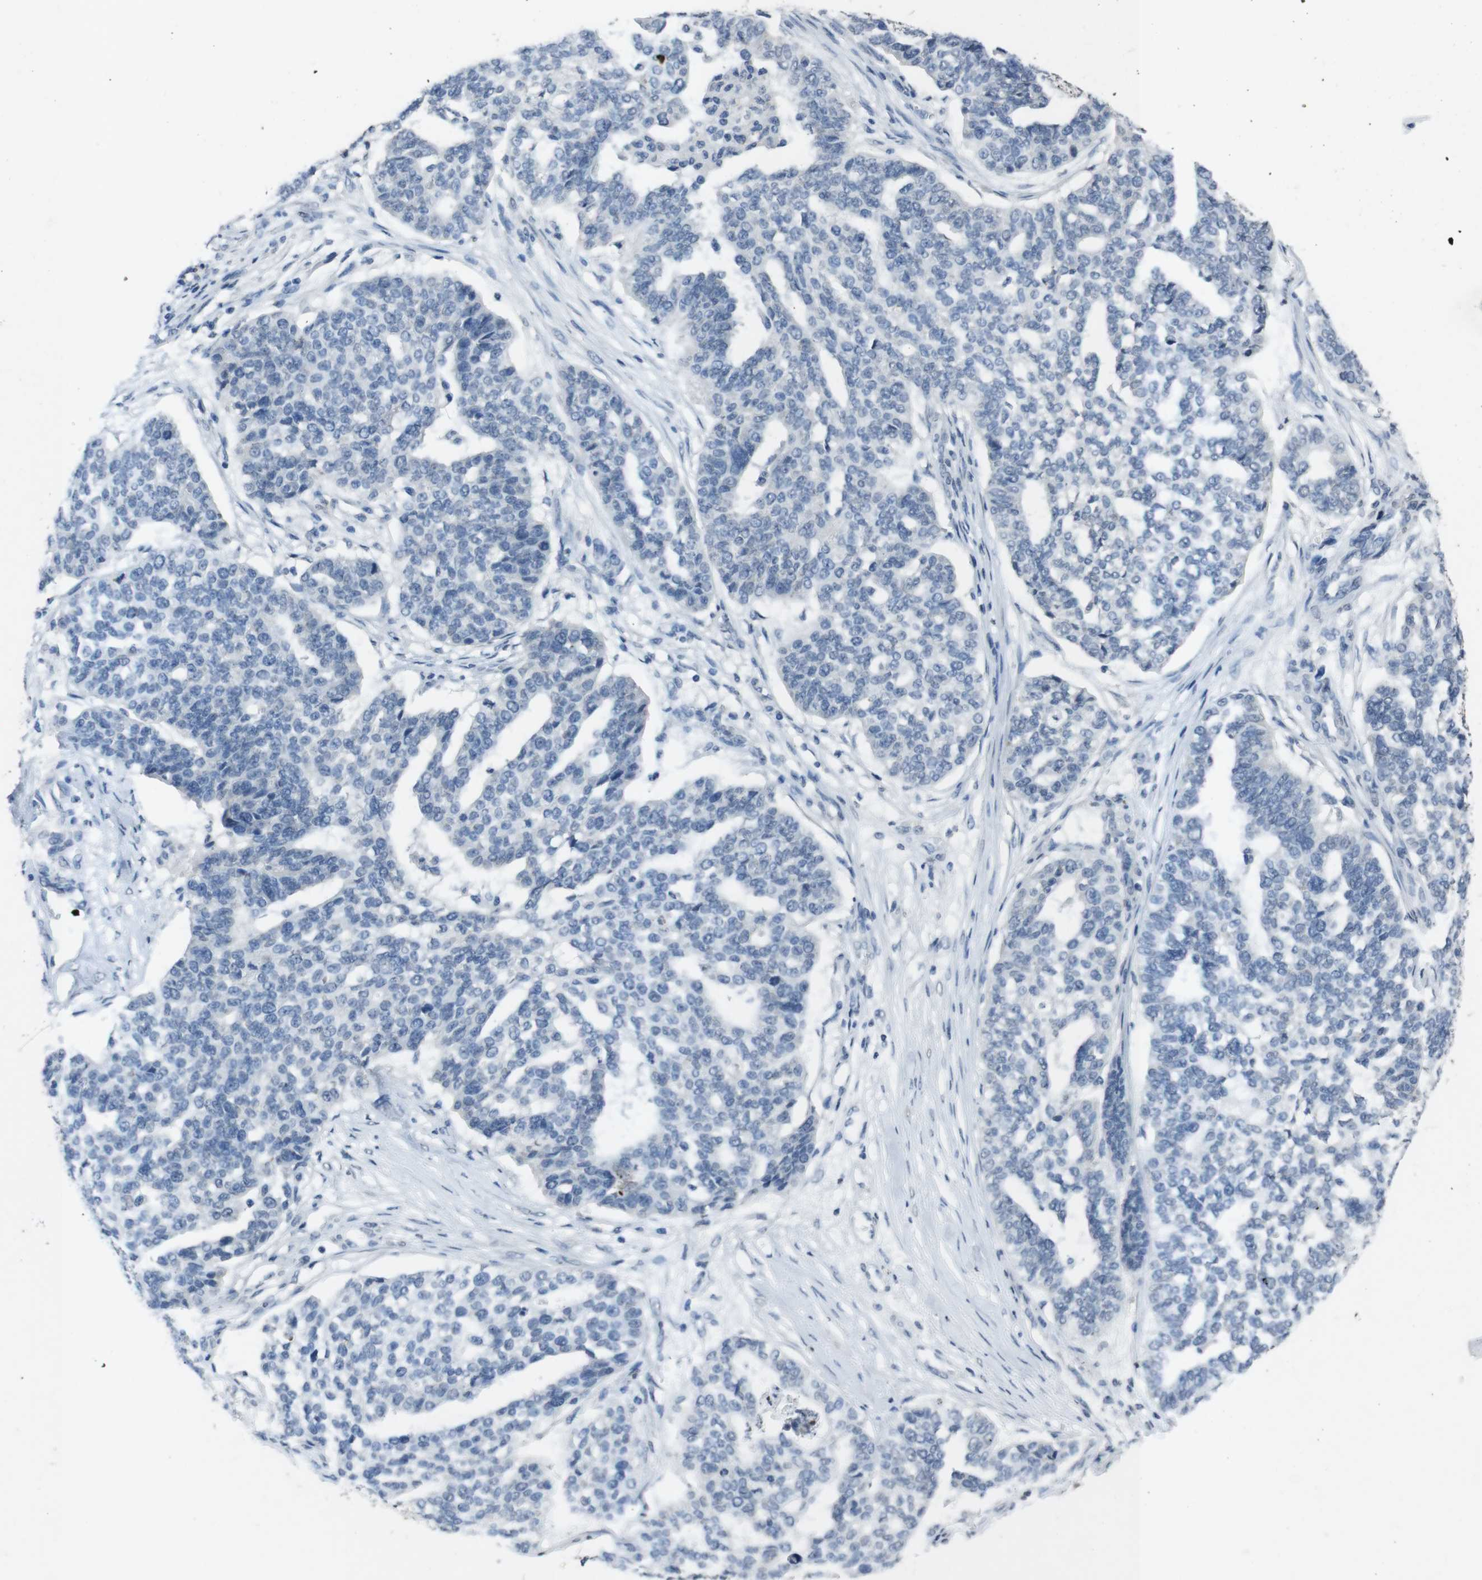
{"staining": {"intensity": "negative", "quantity": "none", "location": "none"}, "tissue": "ovarian cancer", "cell_type": "Tumor cells", "image_type": "cancer", "snomed": [{"axis": "morphology", "description": "Cystadenocarcinoma, serous, NOS"}, {"axis": "topography", "description": "Ovary"}], "caption": "Immunohistochemistry of ovarian serous cystadenocarcinoma reveals no staining in tumor cells. (DAB (3,3'-diaminobenzidine) immunohistochemistry visualized using brightfield microscopy, high magnification).", "gene": "STBD1", "patient": {"sex": "female", "age": 59}}